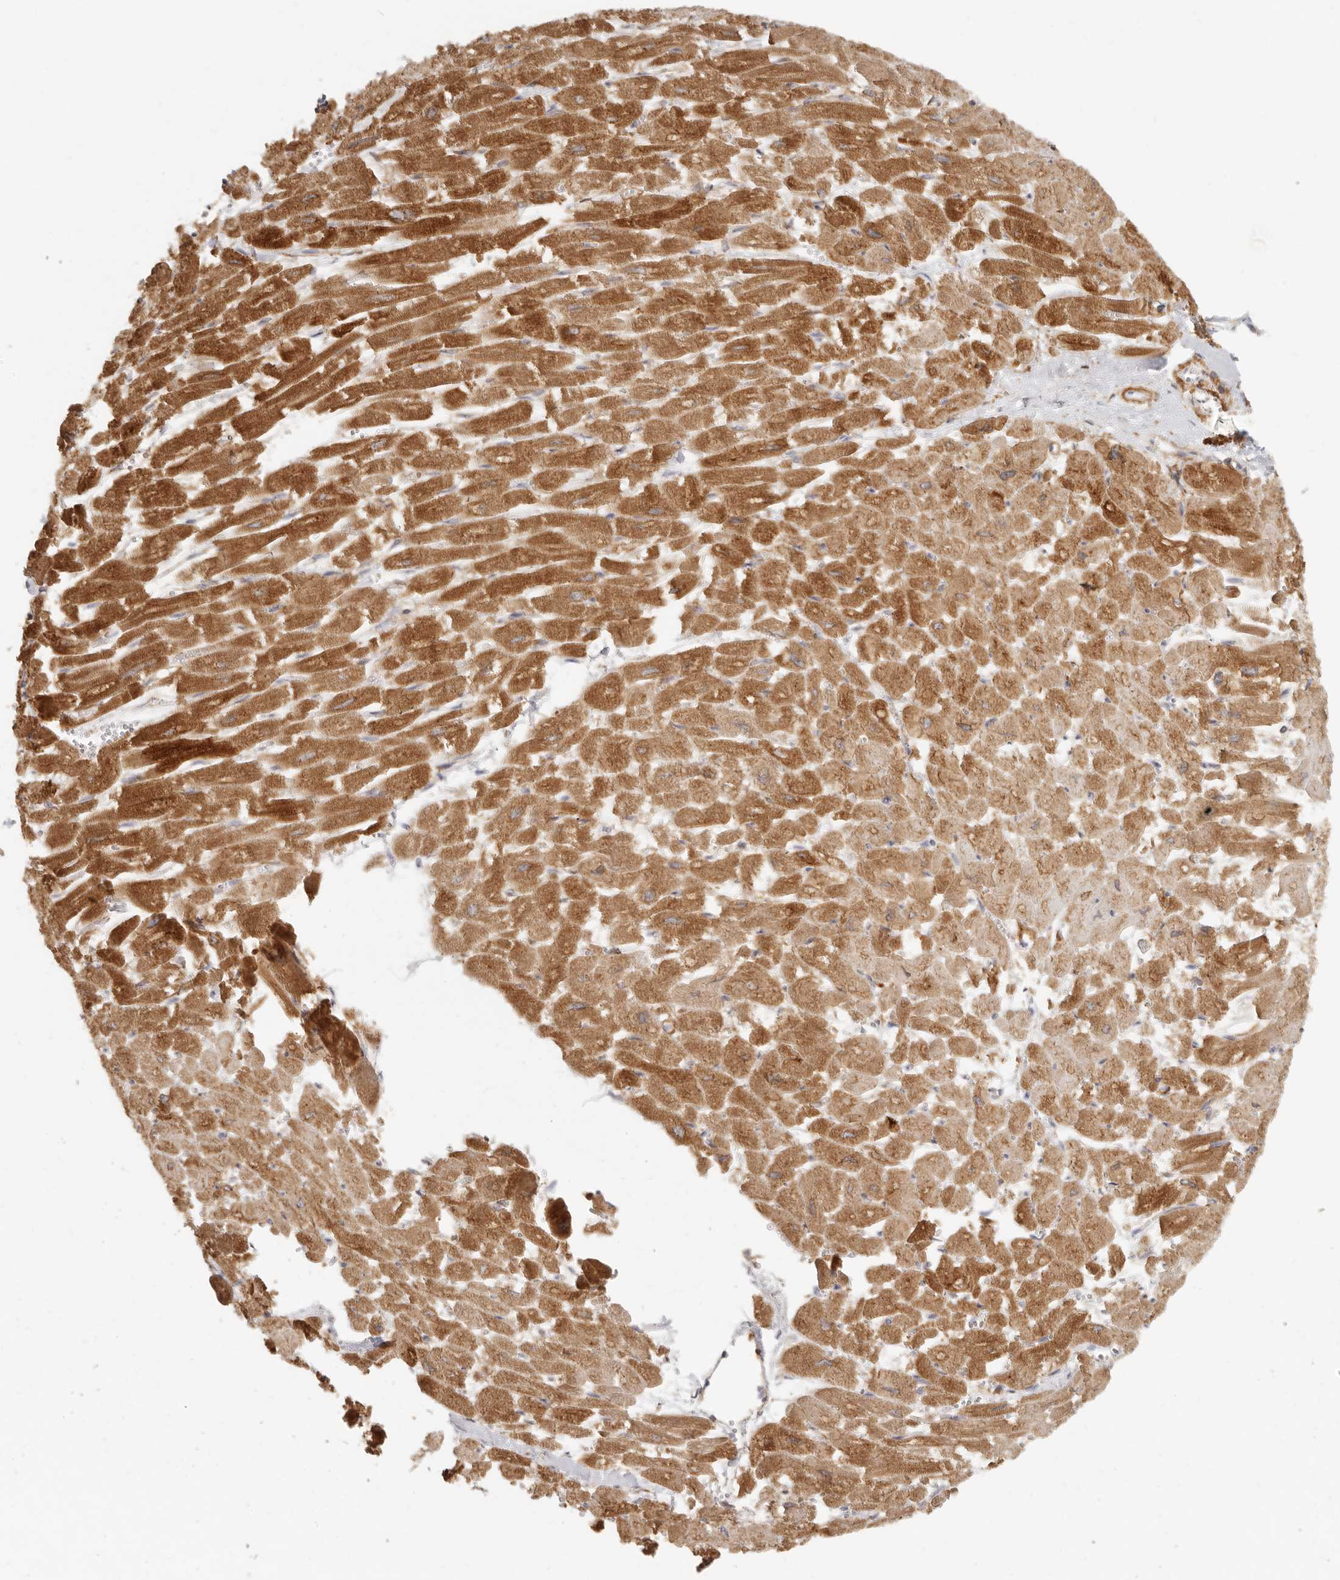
{"staining": {"intensity": "moderate", "quantity": ">75%", "location": "cytoplasmic/membranous"}, "tissue": "heart muscle", "cell_type": "Cardiomyocytes", "image_type": "normal", "snomed": [{"axis": "morphology", "description": "Normal tissue, NOS"}, {"axis": "topography", "description": "Heart"}], "caption": "An image showing moderate cytoplasmic/membranous expression in approximately >75% of cardiomyocytes in normal heart muscle, as visualized by brown immunohistochemical staining.", "gene": "NIBAN1", "patient": {"sex": "male", "age": 54}}